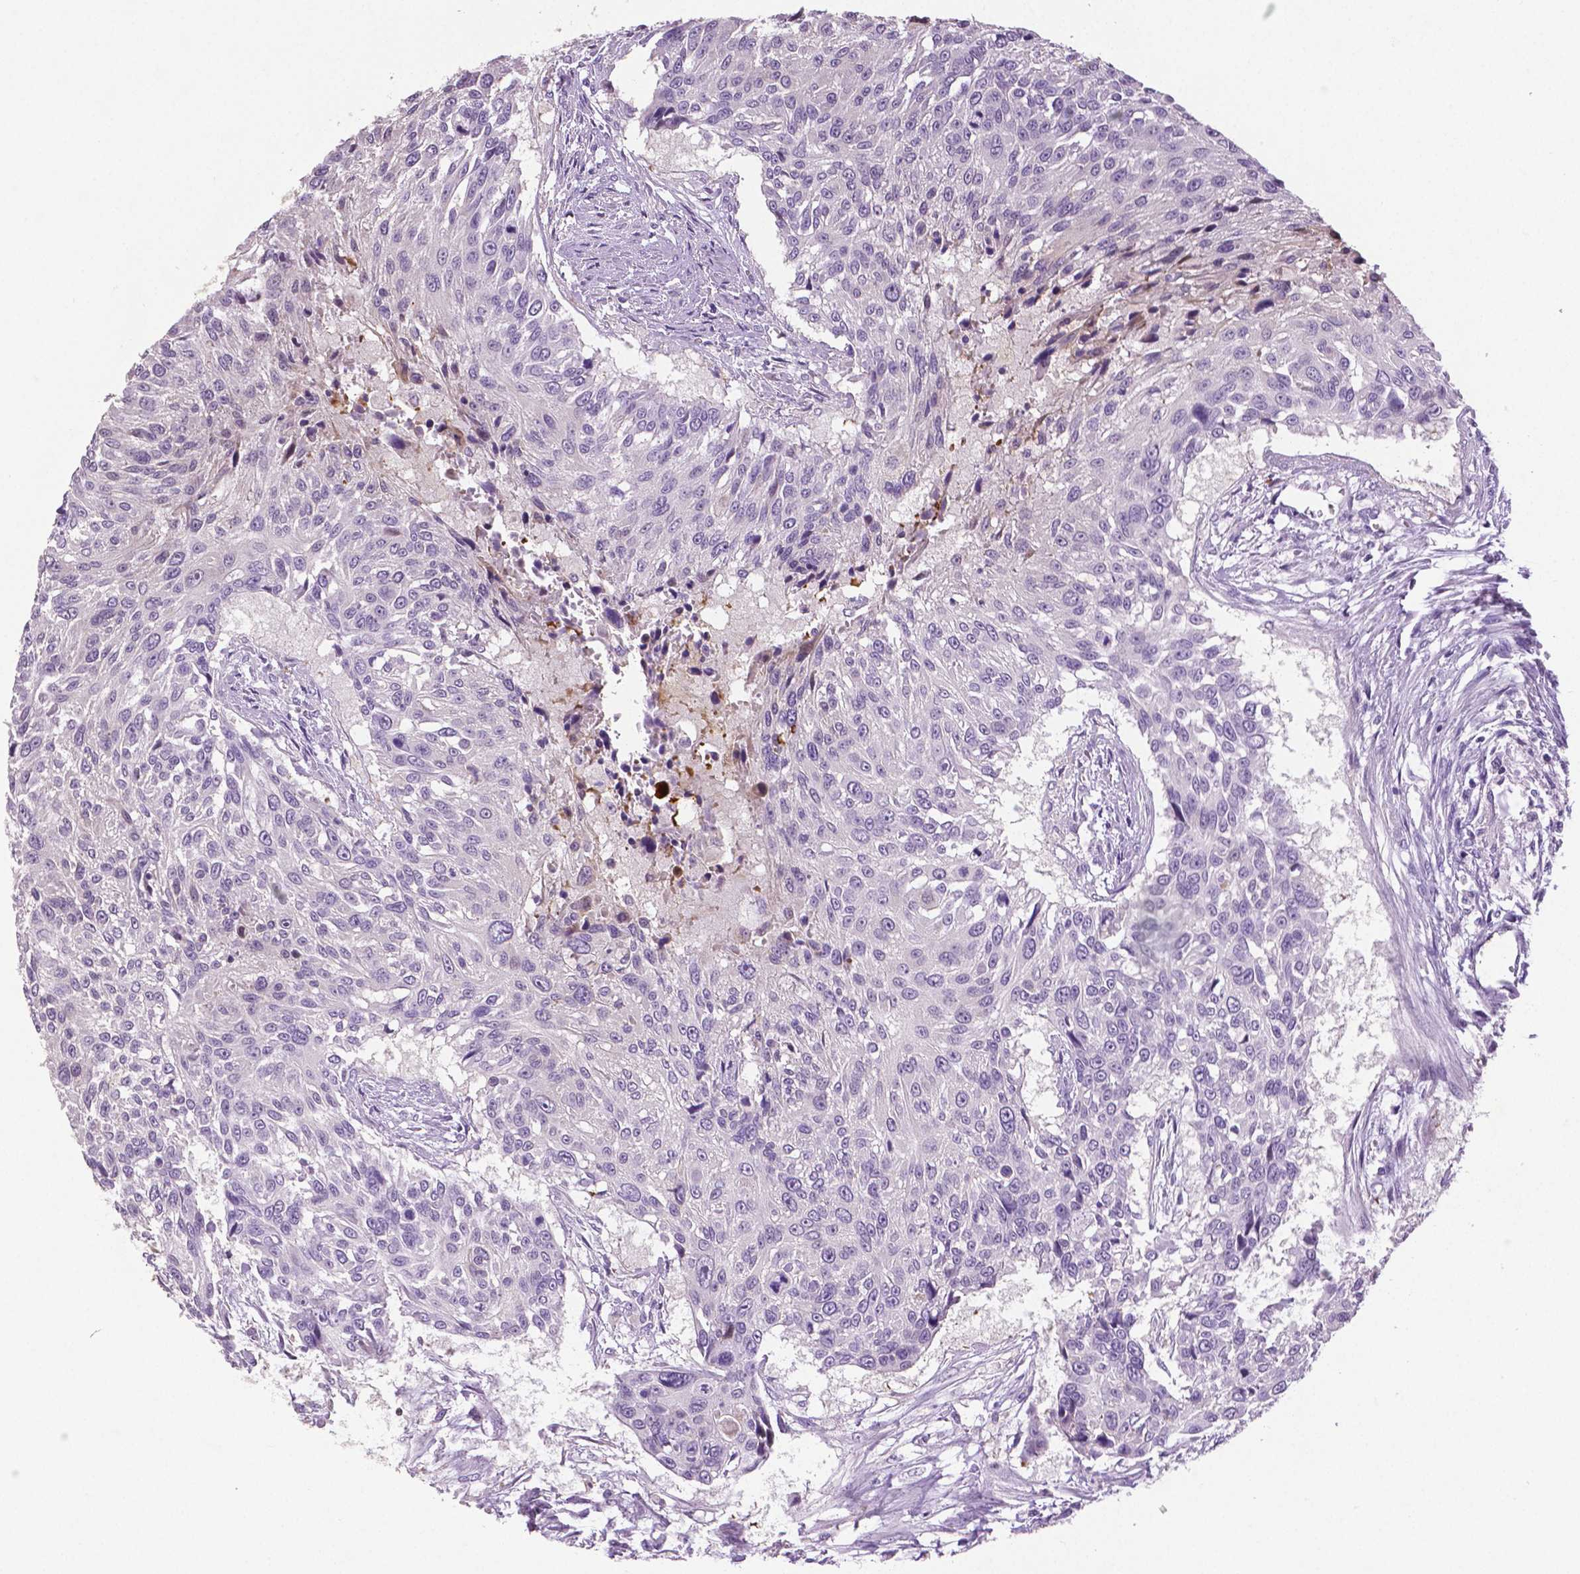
{"staining": {"intensity": "negative", "quantity": "none", "location": "none"}, "tissue": "urothelial cancer", "cell_type": "Tumor cells", "image_type": "cancer", "snomed": [{"axis": "morphology", "description": "Urothelial carcinoma, NOS"}, {"axis": "topography", "description": "Urinary bladder"}], "caption": "Urothelial cancer was stained to show a protein in brown. There is no significant positivity in tumor cells.", "gene": "DNAH12", "patient": {"sex": "male", "age": 55}}